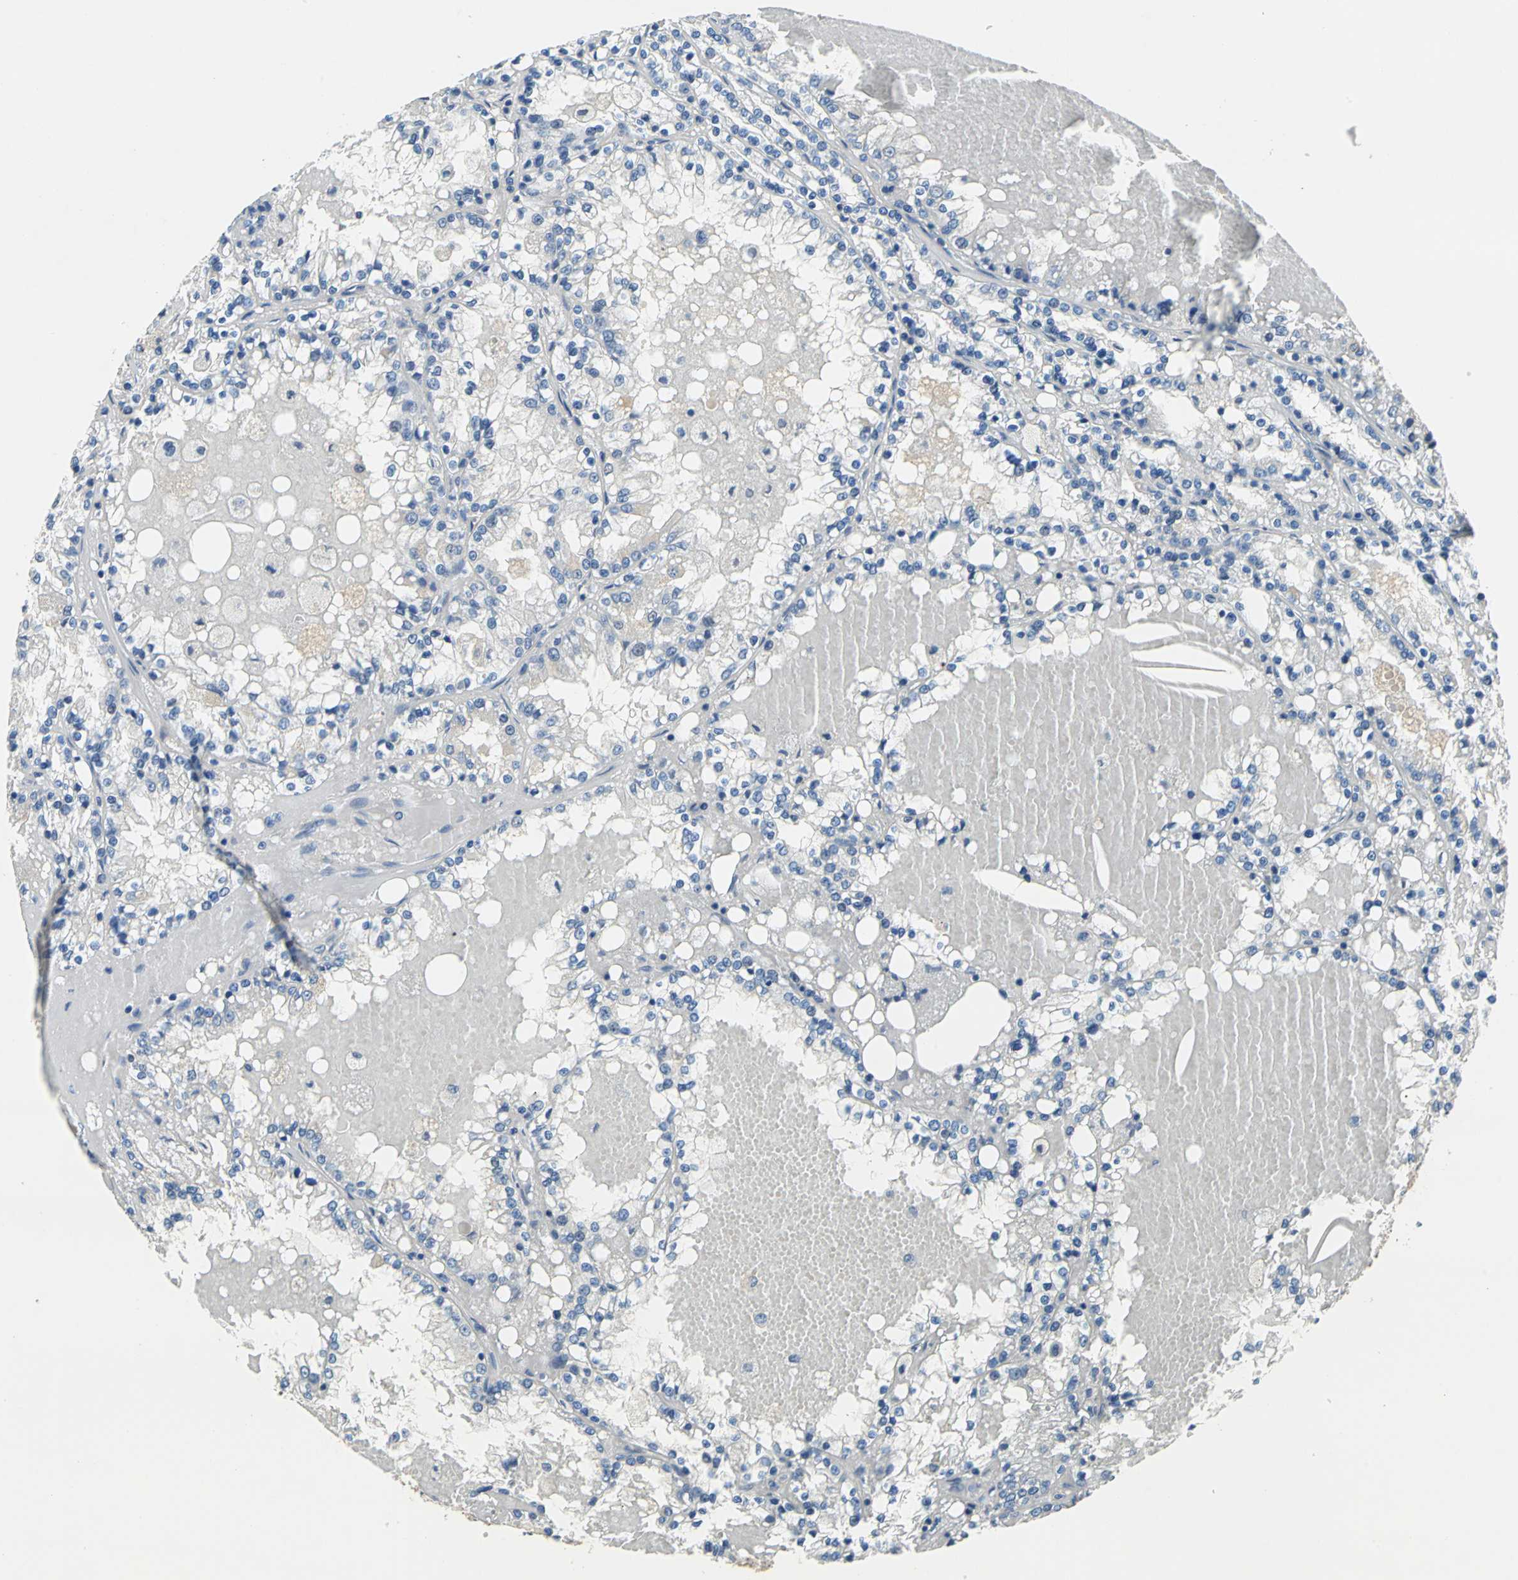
{"staining": {"intensity": "negative", "quantity": "none", "location": "none"}, "tissue": "renal cancer", "cell_type": "Tumor cells", "image_type": "cancer", "snomed": [{"axis": "morphology", "description": "Adenocarcinoma, NOS"}, {"axis": "topography", "description": "Kidney"}], "caption": "This is a histopathology image of immunohistochemistry (IHC) staining of renal adenocarcinoma, which shows no staining in tumor cells.", "gene": "DDX3Y", "patient": {"sex": "female", "age": 56}}